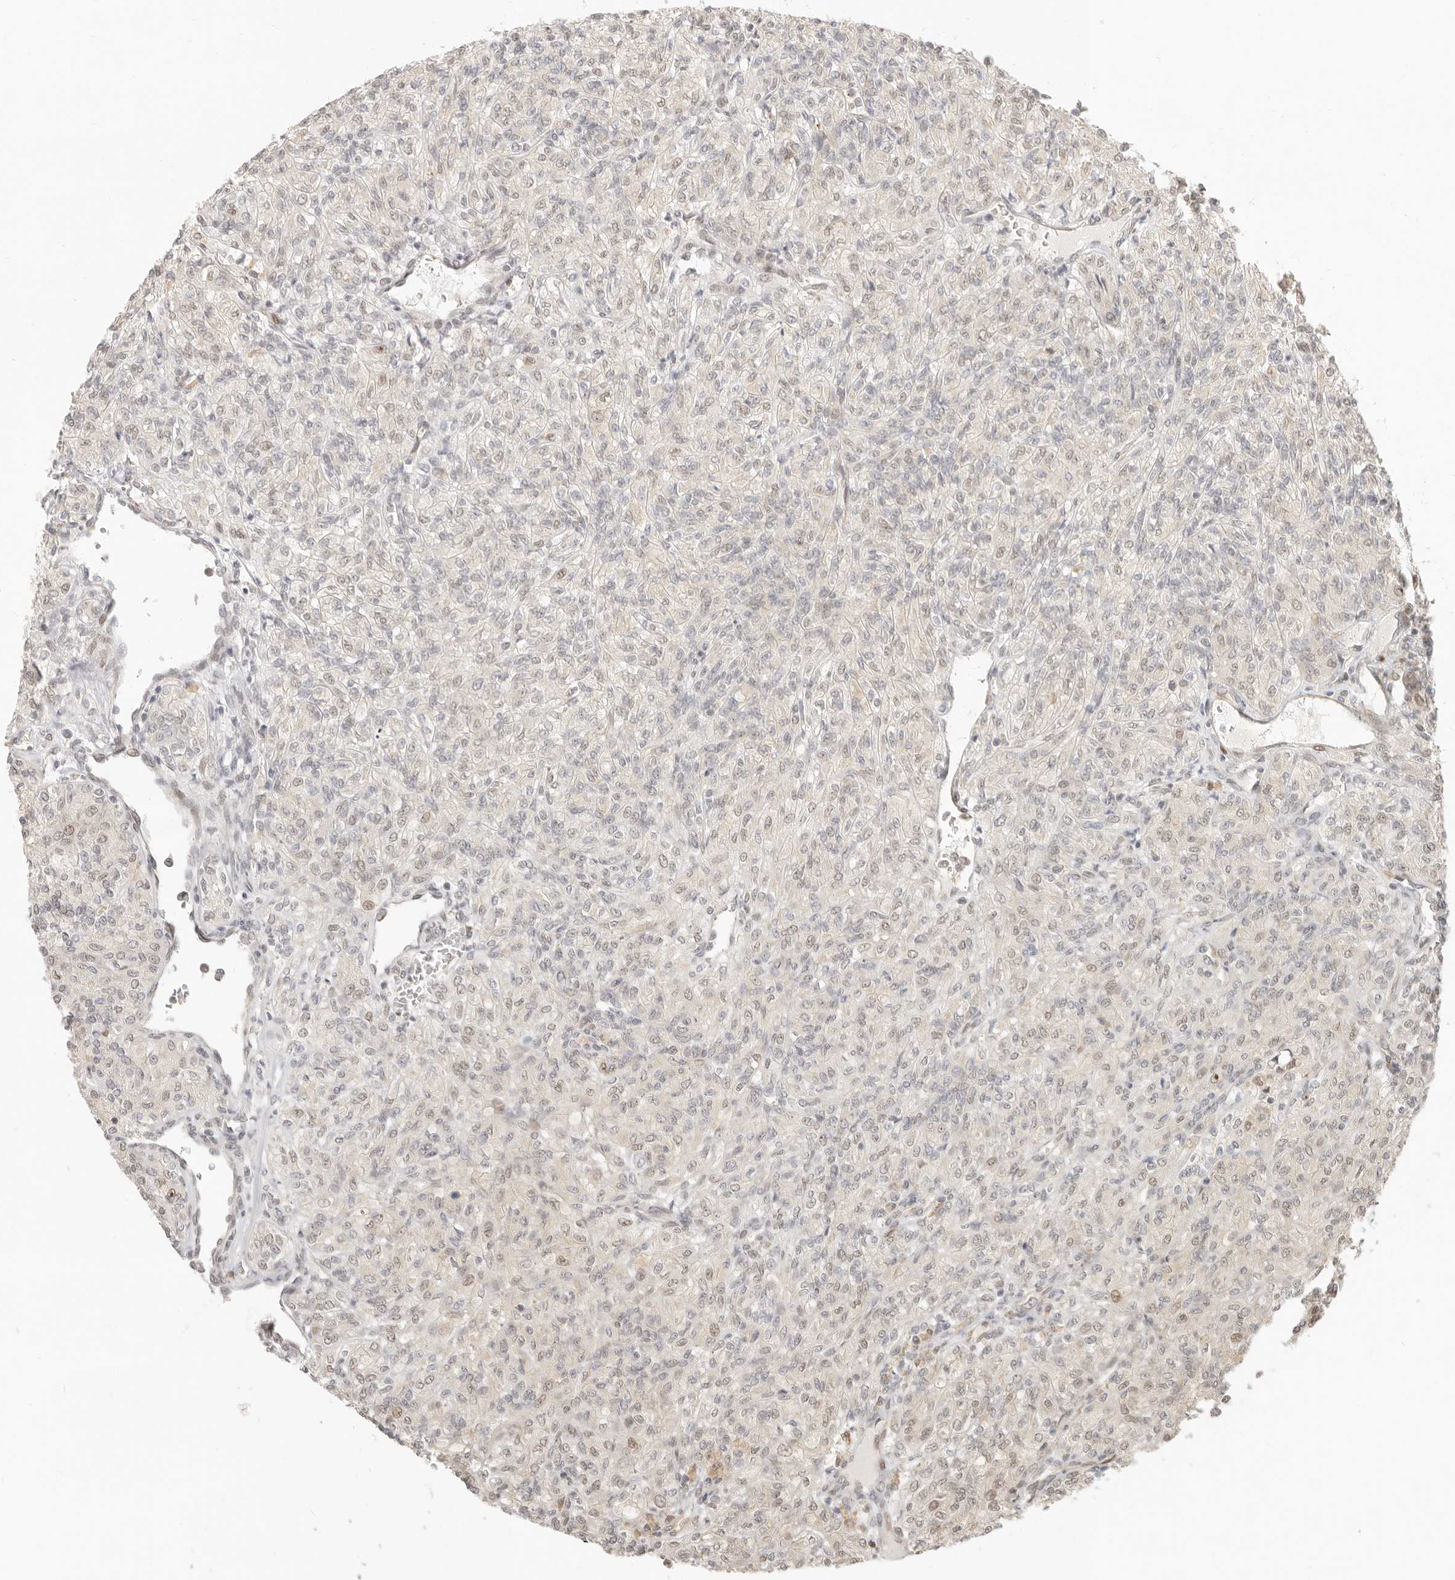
{"staining": {"intensity": "negative", "quantity": "none", "location": "none"}, "tissue": "renal cancer", "cell_type": "Tumor cells", "image_type": "cancer", "snomed": [{"axis": "morphology", "description": "Adenocarcinoma, NOS"}, {"axis": "topography", "description": "Kidney"}], "caption": "Immunohistochemistry (IHC) of renal cancer shows no expression in tumor cells. (DAB (3,3'-diaminobenzidine) immunohistochemistry visualized using brightfield microscopy, high magnification).", "gene": "TUFT1", "patient": {"sex": "male", "age": 77}}